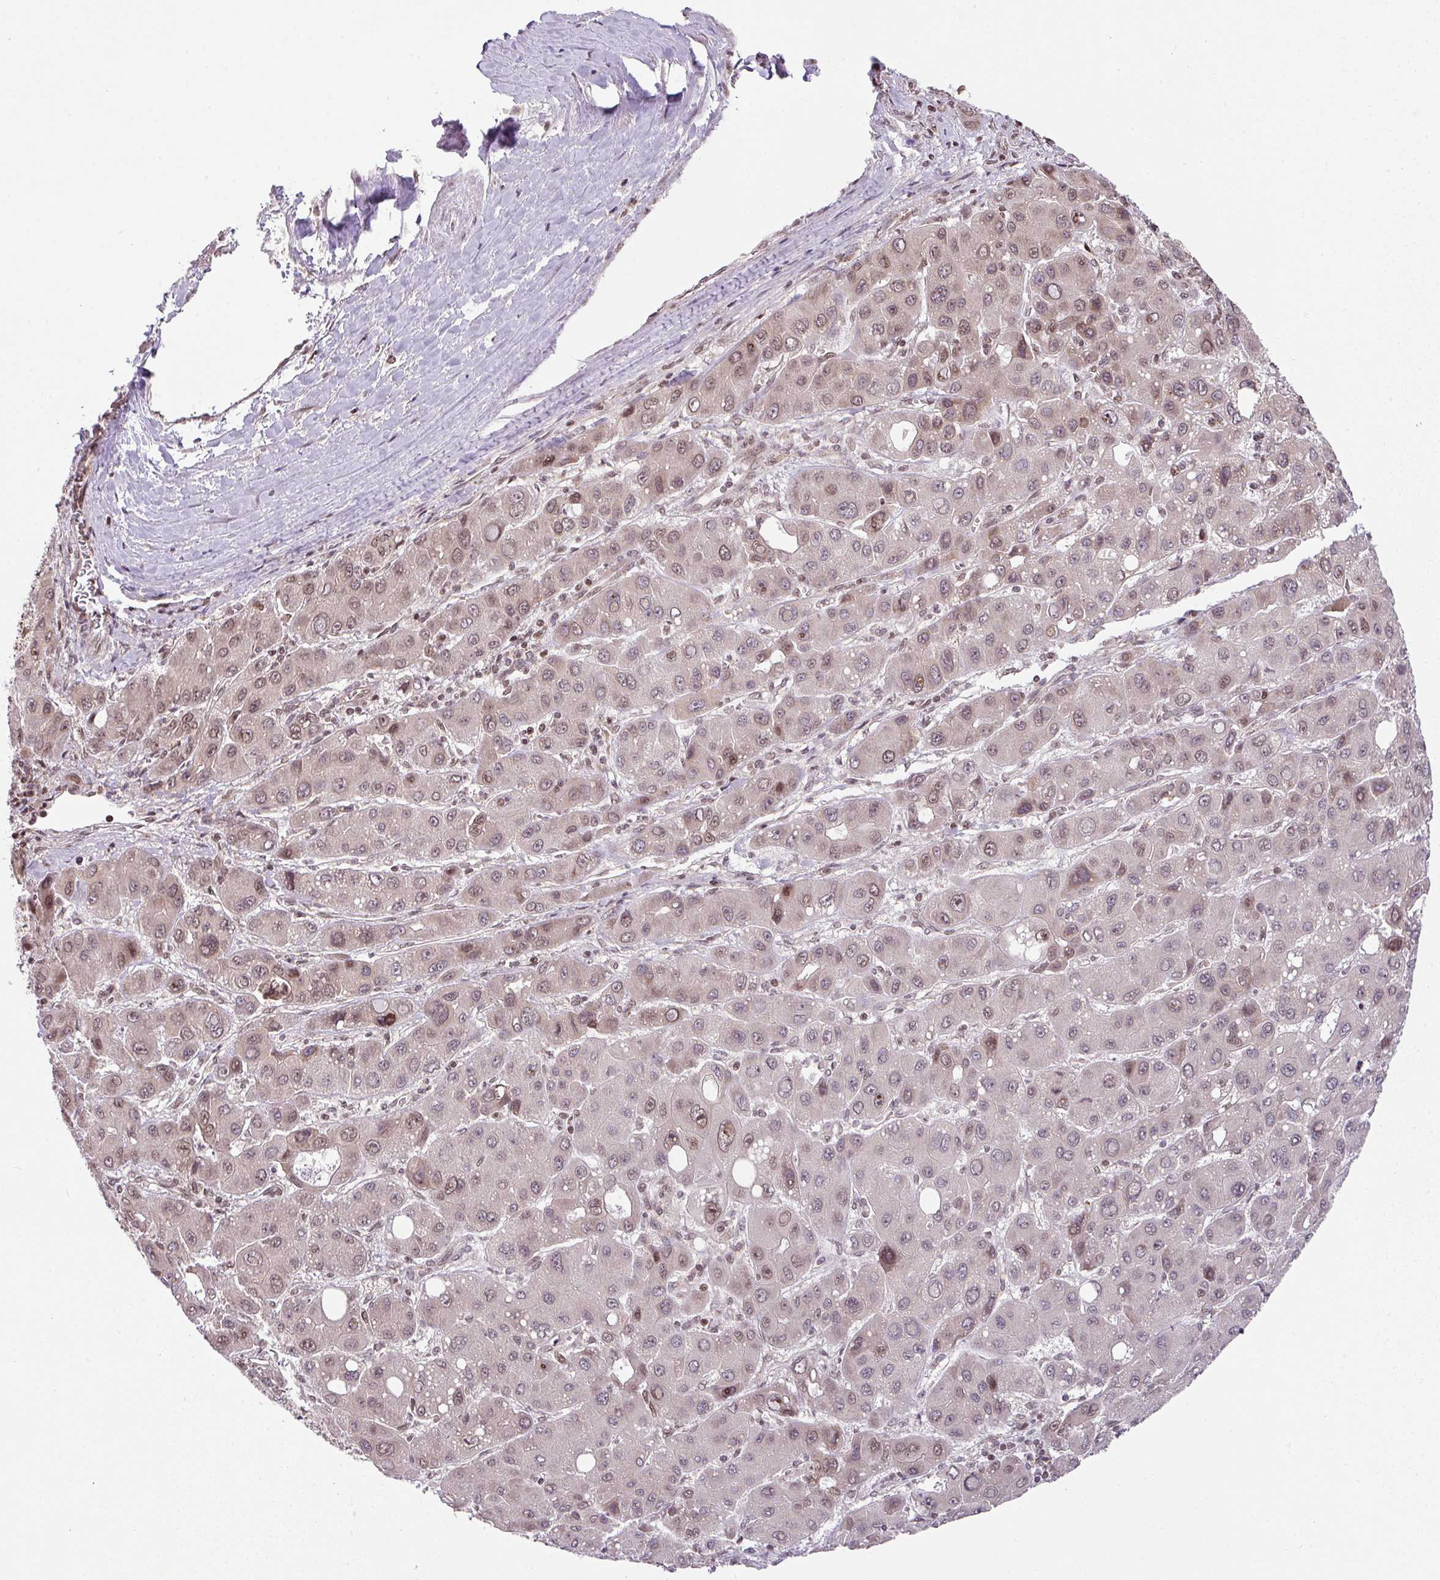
{"staining": {"intensity": "moderate", "quantity": "<25%", "location": "nuclear"}, "tissue": "liver cancer", "cell_type": "Tumor cells", "image_type": "cancer", "snomed": [{"axis": "morphology", "description": "Carcinoma, Hepatocellular, NOS"}, {"axis": "topography", "description": "Liver"}], "caption": "The micrograph demonstrates a brown stain indicating the presence of a protein in the nuclear of tumor cells in liver cancer.", "gene": "PLK1", "patient": {"sex": "male", "age": 55}}